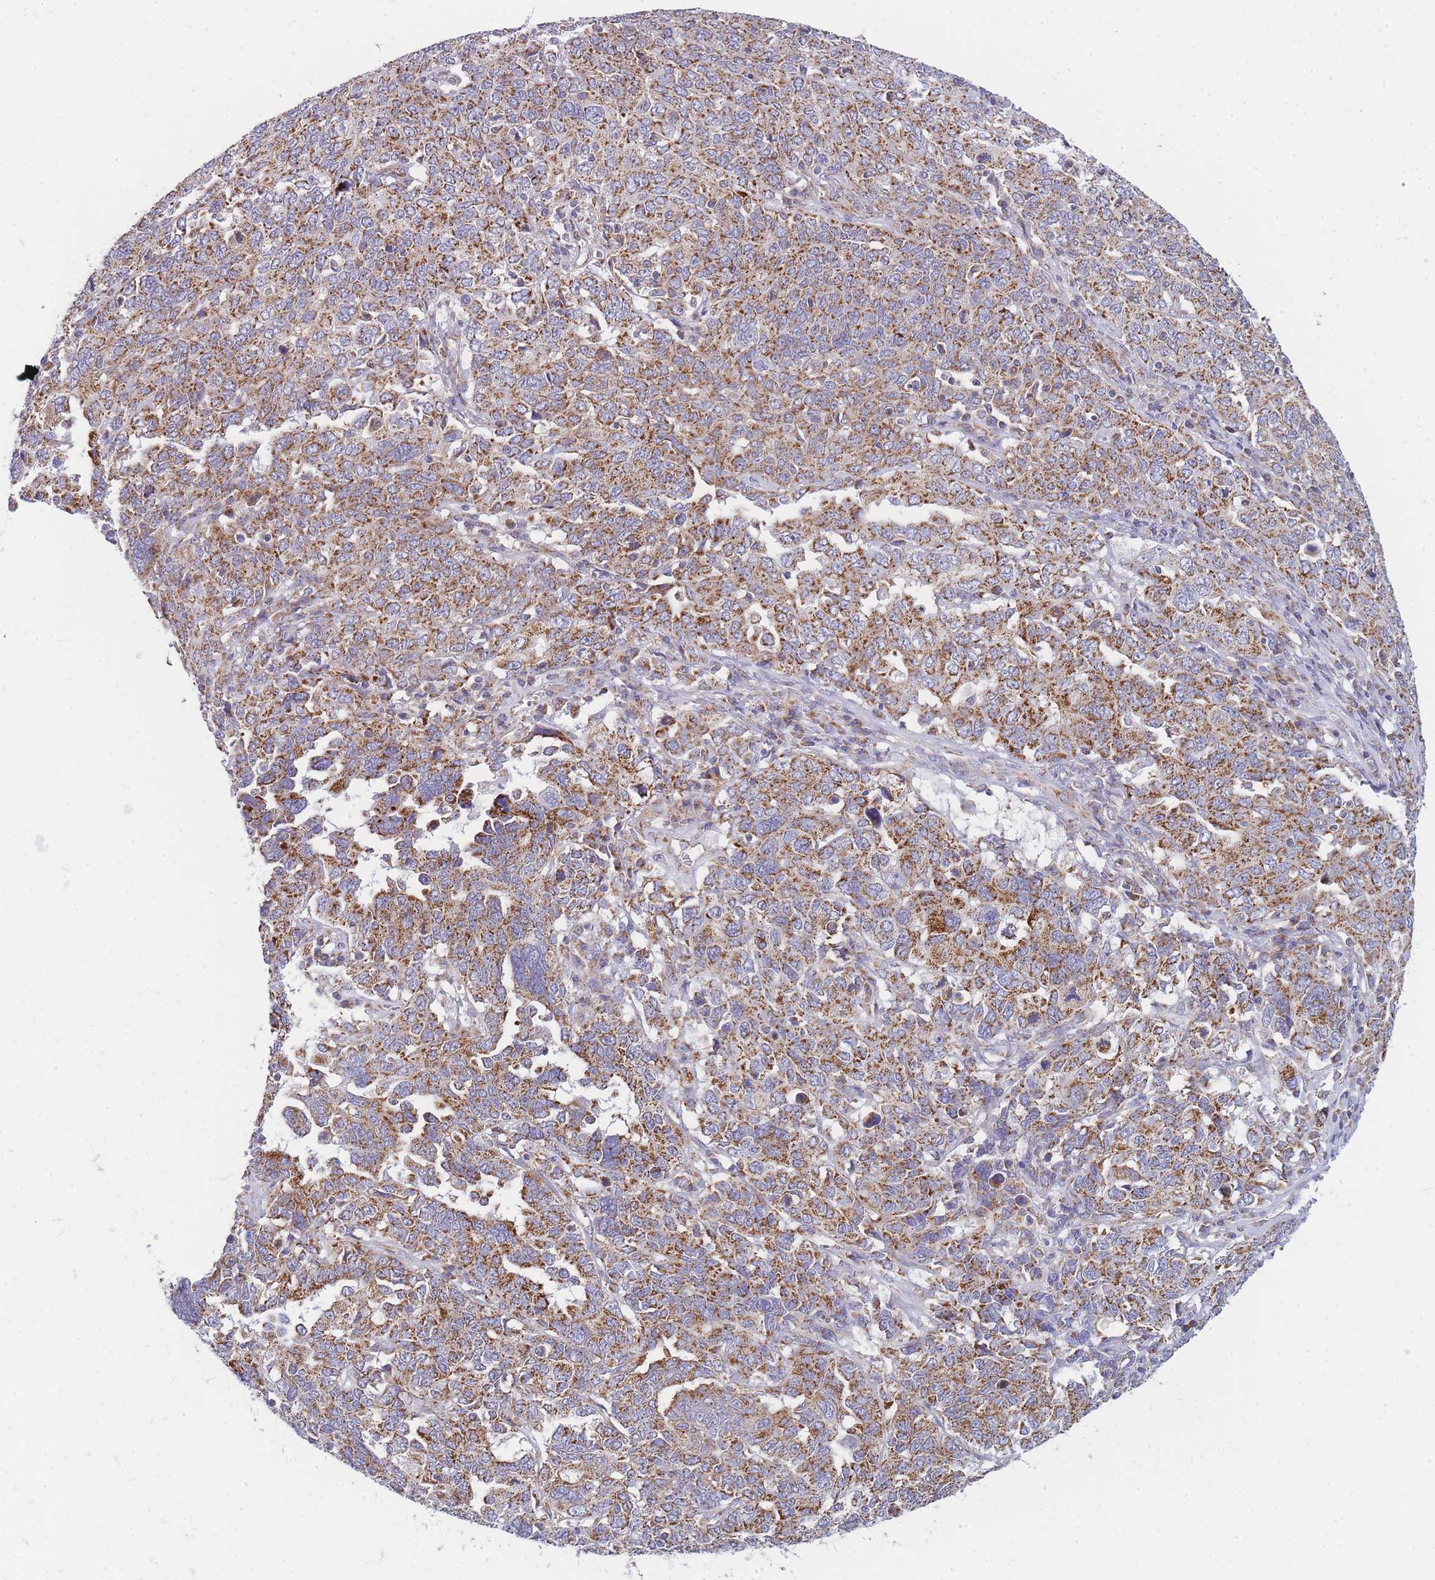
{"staining": {"intensity": "moderate", "quantity": ">75%", "location": "cytoplasmic/membranous"}, "tissue": "ovarian cancer", "cell_type": "Tumor cells", "image_type": "cancer", "snomed": [{"axis": "morphology", "description": "Carcinoma, endometroid"}, {"axis": "topography", "description": "Ovary"}], "caption": "There is medium levels of moderate cytoplasmic/membranous expression in tumor cells of ovarian cancer, as demonstrated by immunohistochemical staining (brown color).", "gene": "MRPS11", "patient": {"sex": "female", "age": 62}}